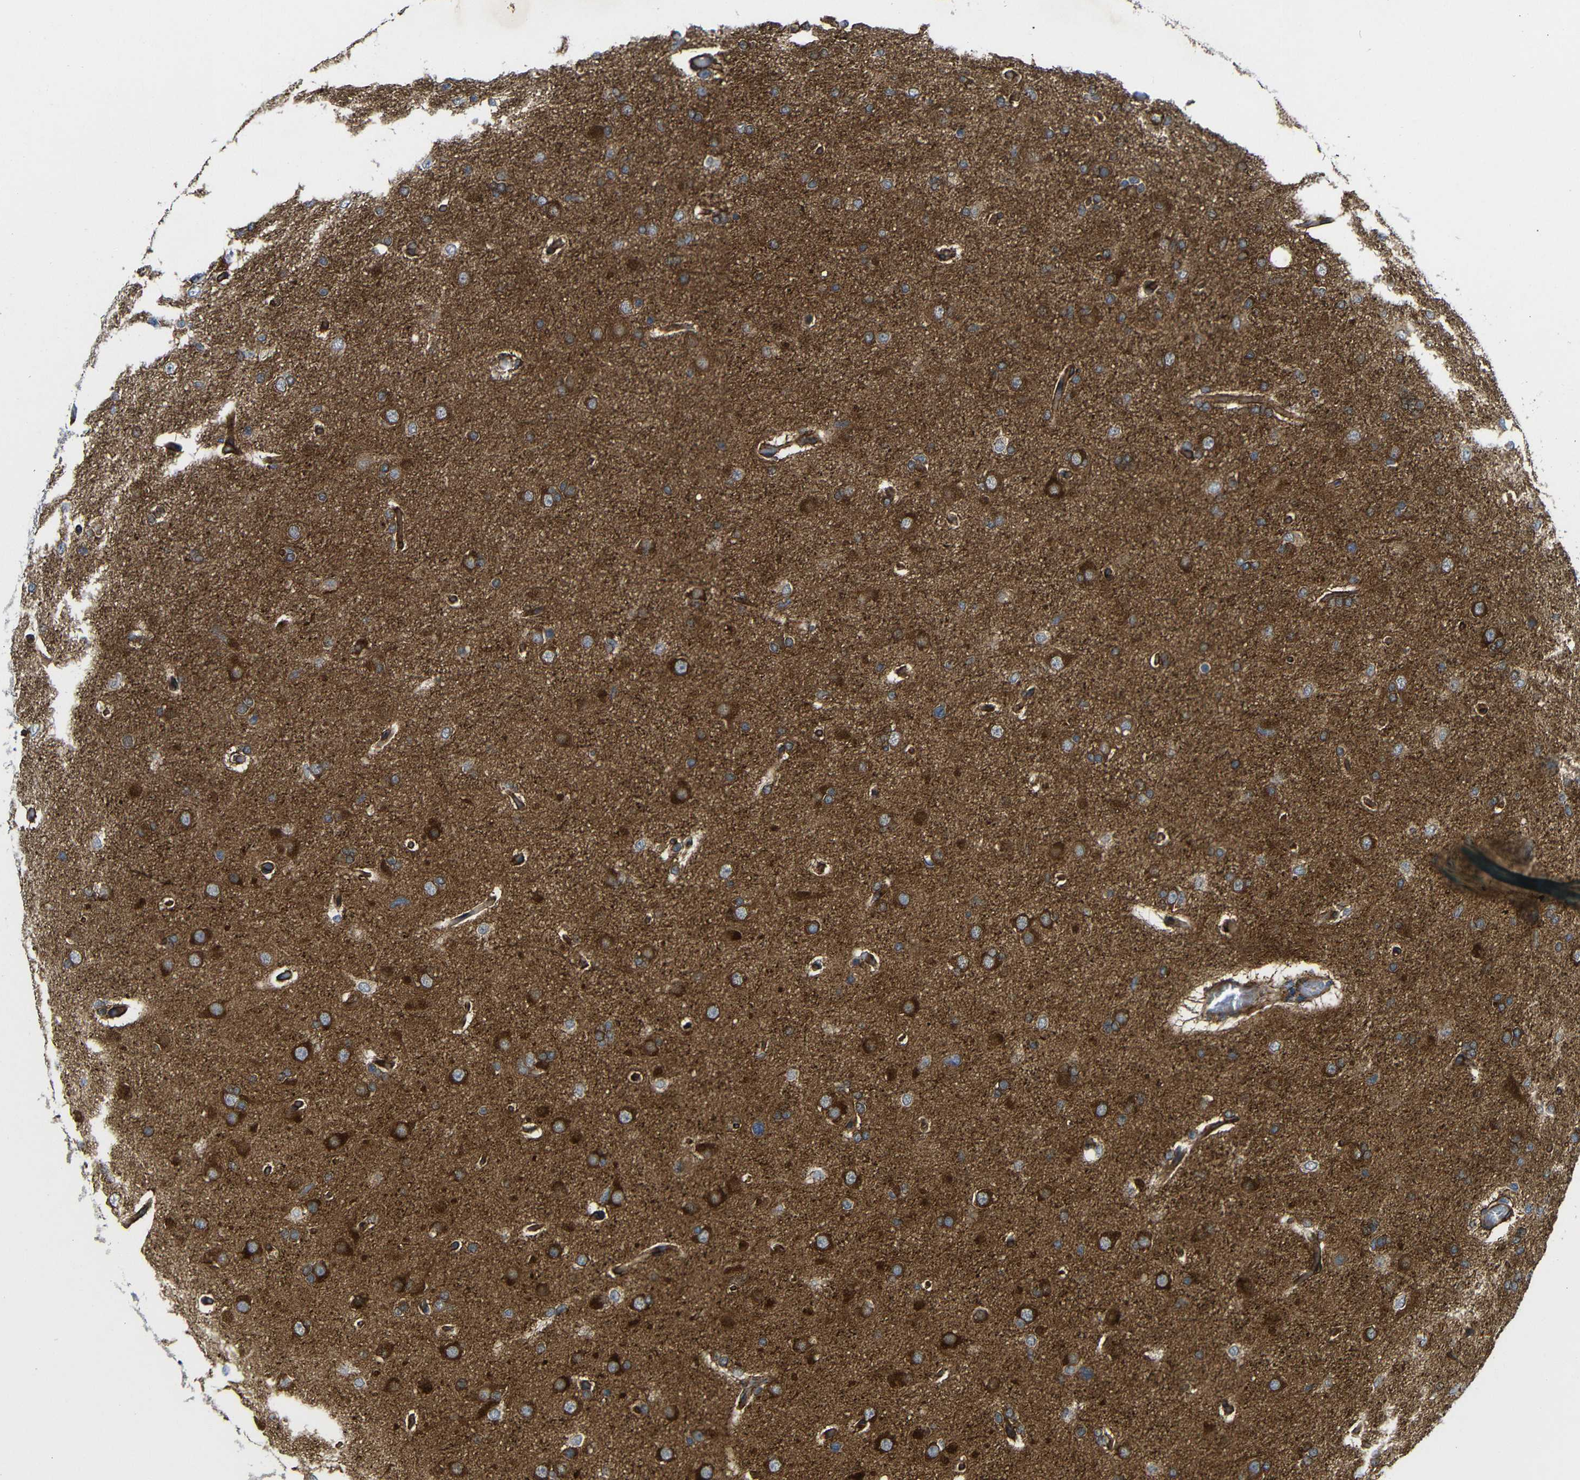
{"staining": {"intensity": "strong", "quantity": ">75%", "location": "cytoplasmic/membranous"}, "tissue": "glioma", "cell_type": "Tumor cells", "image_type": "cancer", "snomed": [{"axis": "morphology", "description": "Glioma, malignant, High grade"}, {"axis": "topography", "description": "Cerebral cortex"}], "caption": "The histopathology image shows a brown stain indicating the presence of a protein in the cytoplasmic/membranous of tumor cells in glioma.", "gene": "PARP14", "patient": {"sex": "female", "age": 36}}